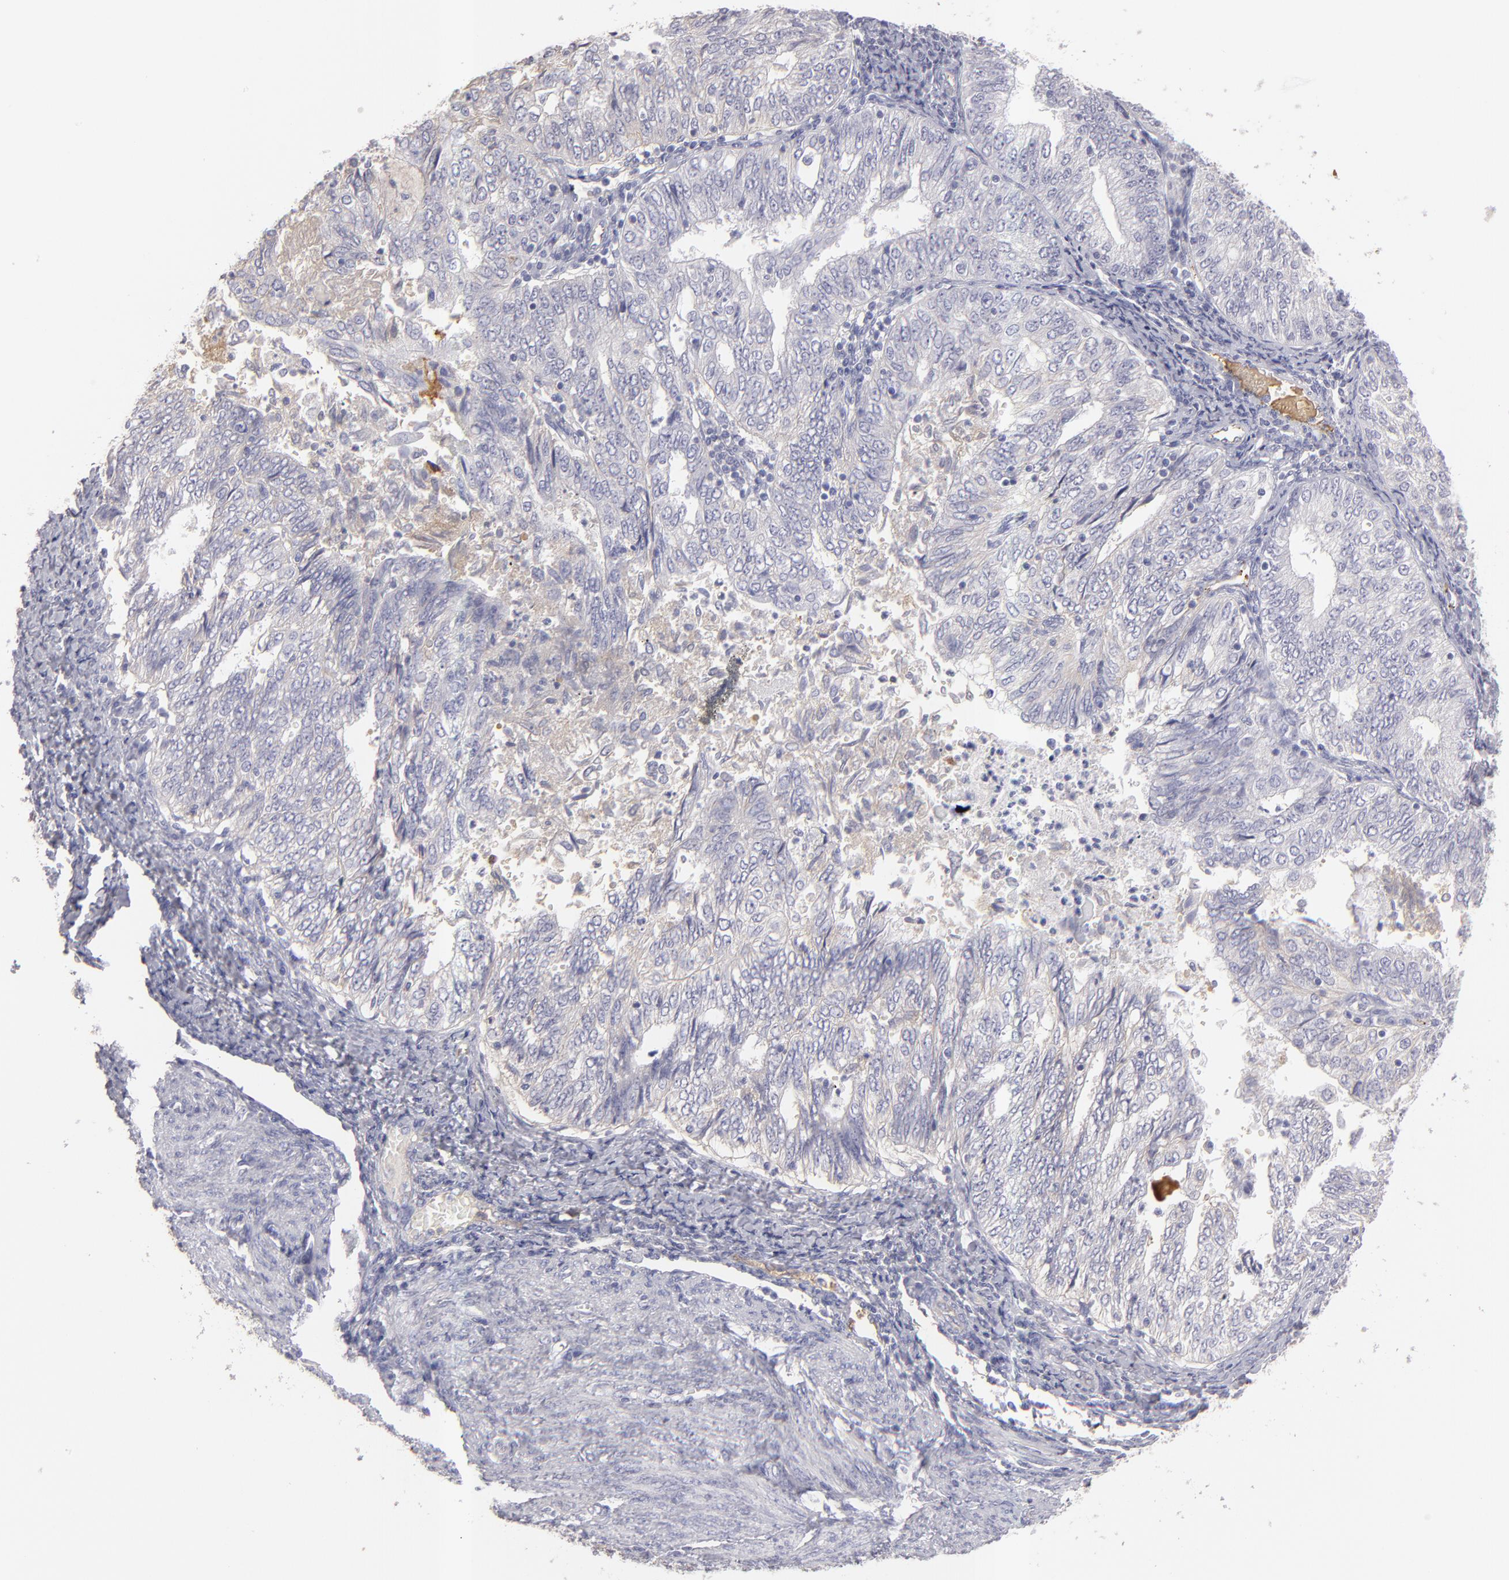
{"staining": {"intensity": "negative", "quantity": "none", "location": "none"}, "tissue": "endometrial cancer", "cell_type": "Tumor cells", "image_type": "cancer", "snomed": [{"axis": "morphology", "description": "Adenocarcinoma, NOS"}, {"axis": "topography", "description": "Endometrium"}], "caption": "Tumor cells are negative for protein expression in human adenocarcinoma (endometrial).", "gene": "ABCC4", "patient": {"sex": "female", "age": 69}}